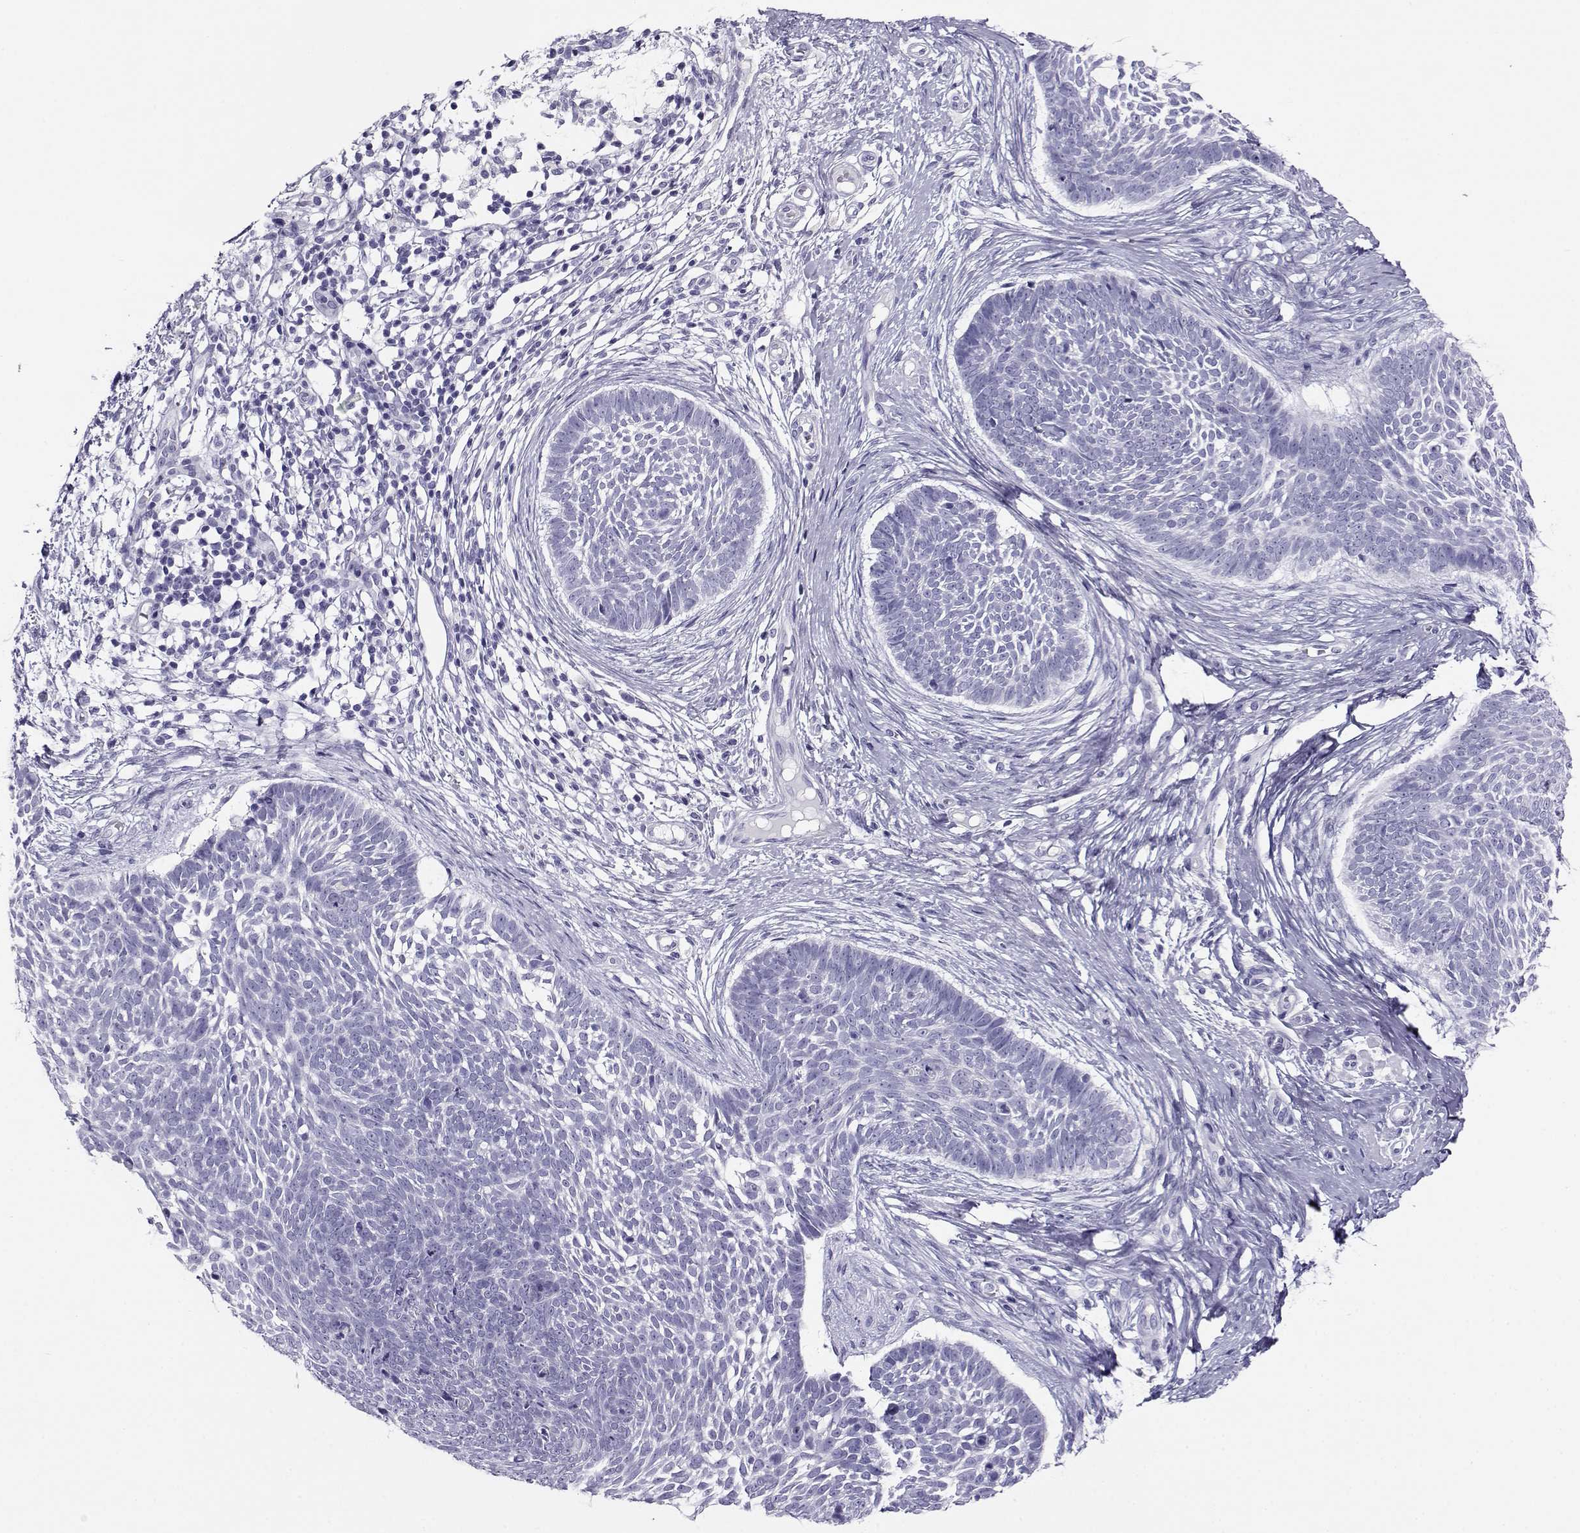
{"staining": {"intensity": "negative", "quantity": "none", "location": "none"}, "tissue": "skin cancer", "cell_type": "Tumor cells", "image_type": "cancer", "snomed": [{"axis": "morphology", "description": "Basal cell carcinoma"}, {"axis": "topography", "description": "Skin"}], "caption": "Tumor cells are negative for brown protein staining in skin basal cell carcinoma. Nuclei are stained in blue.", "gene": "RHOXF2", "patient": {"sex": "male", "age": 85}}